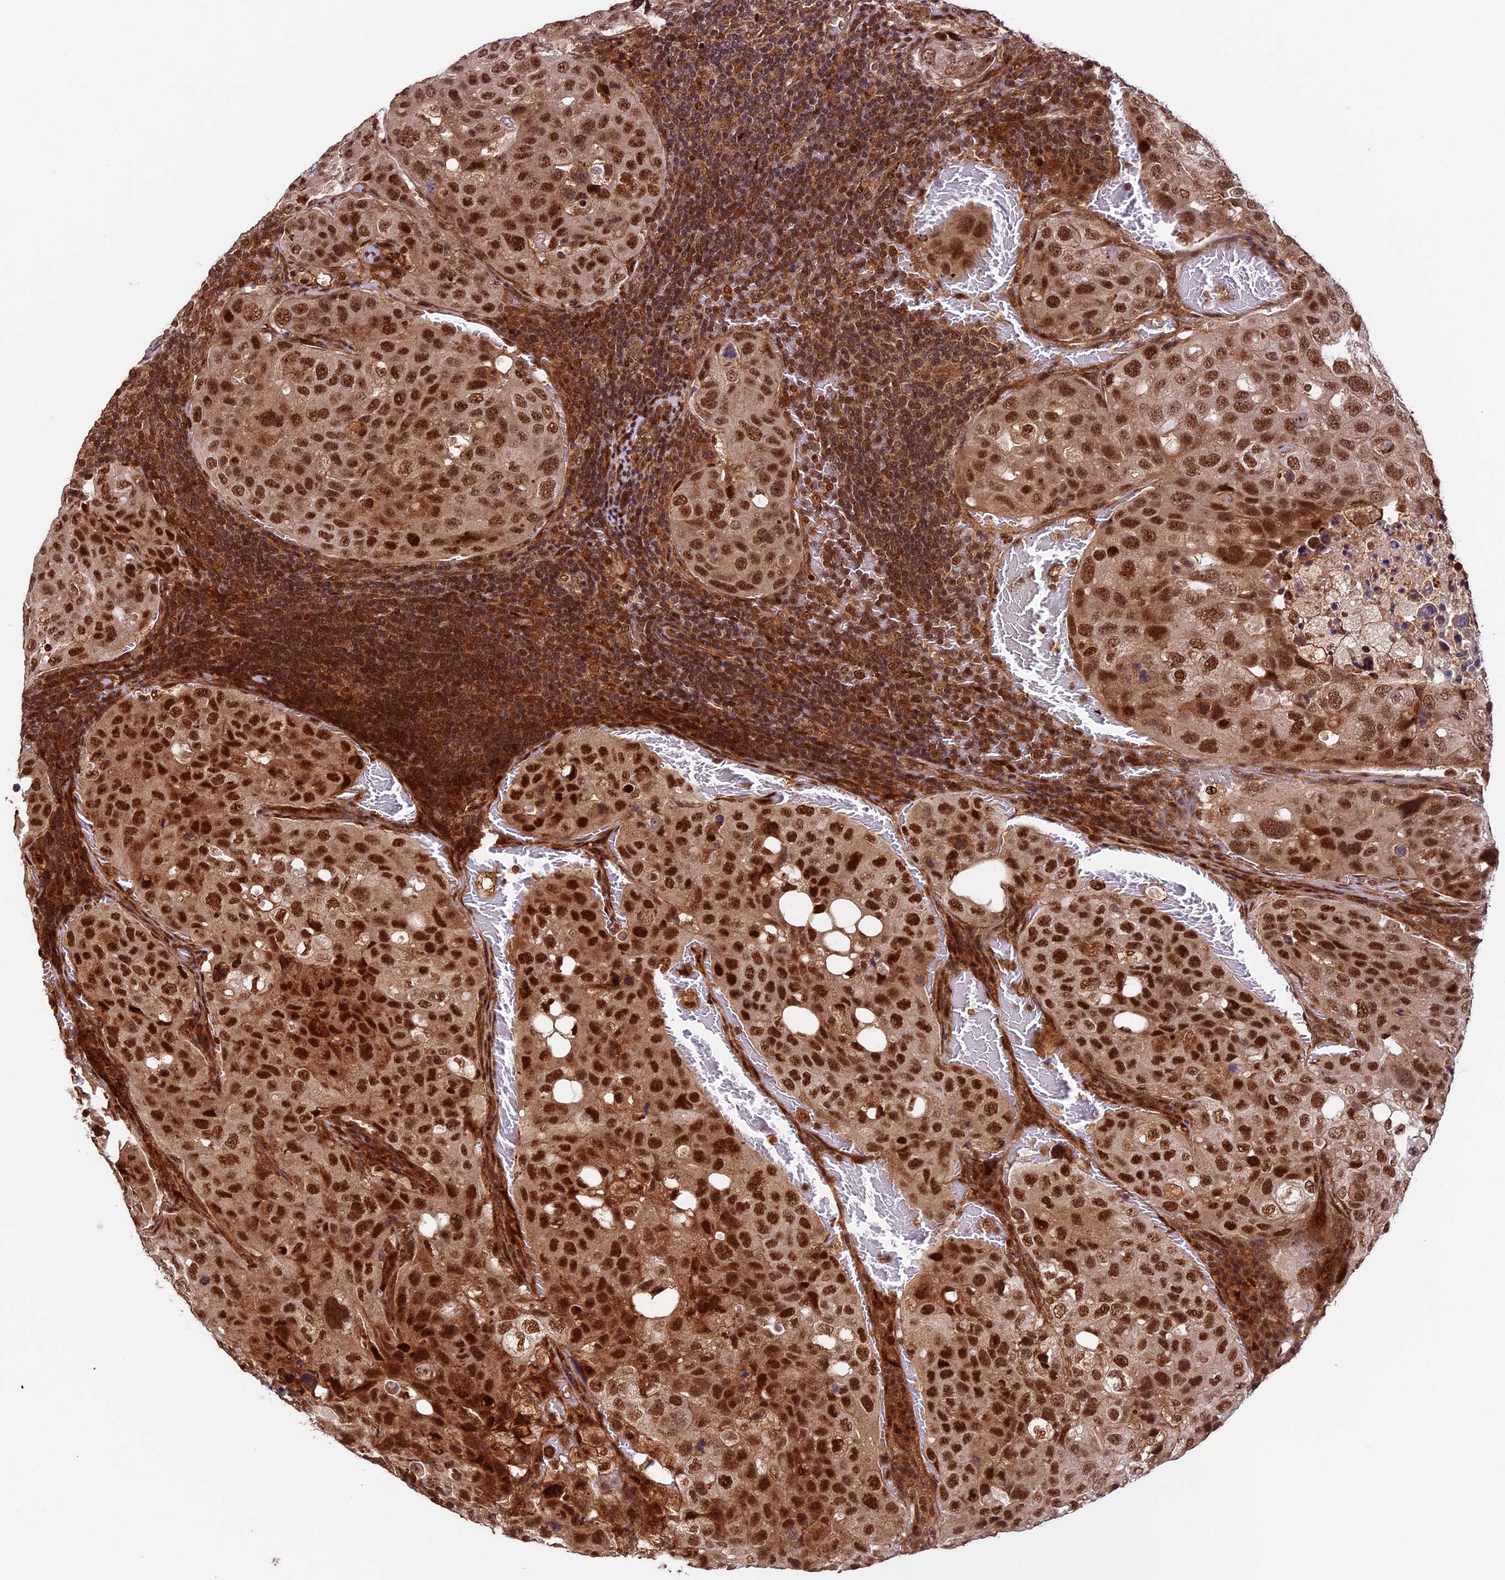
{"staining": {"intensity": "strong", "quantity": ">75%", "location": "nuclear"}, "tissue": "urothelial cancer", "cell_type": "Tumor cells", "image_type": "cancer", "snomed": [{"axis": "morphology", "description": "Urothelial carcinoma, High grade"}, {"axis": "topography", "description": "Lymph node"}, {"axis": "topography", "description": "Urinary bladder"}], "caption": "The histopathology image demonstrates staining of urothelial cancer, revealing strong nuclear protein staining (brown color) within tumor cells. The staining was performed using DAB (3,3'-diaminobenzidine), with brown indicating positive protein expression. Nuclei are stained blue with hematoxylin.", "gene": "DHX38", "patient": {"sex": "male", "age": 51}}